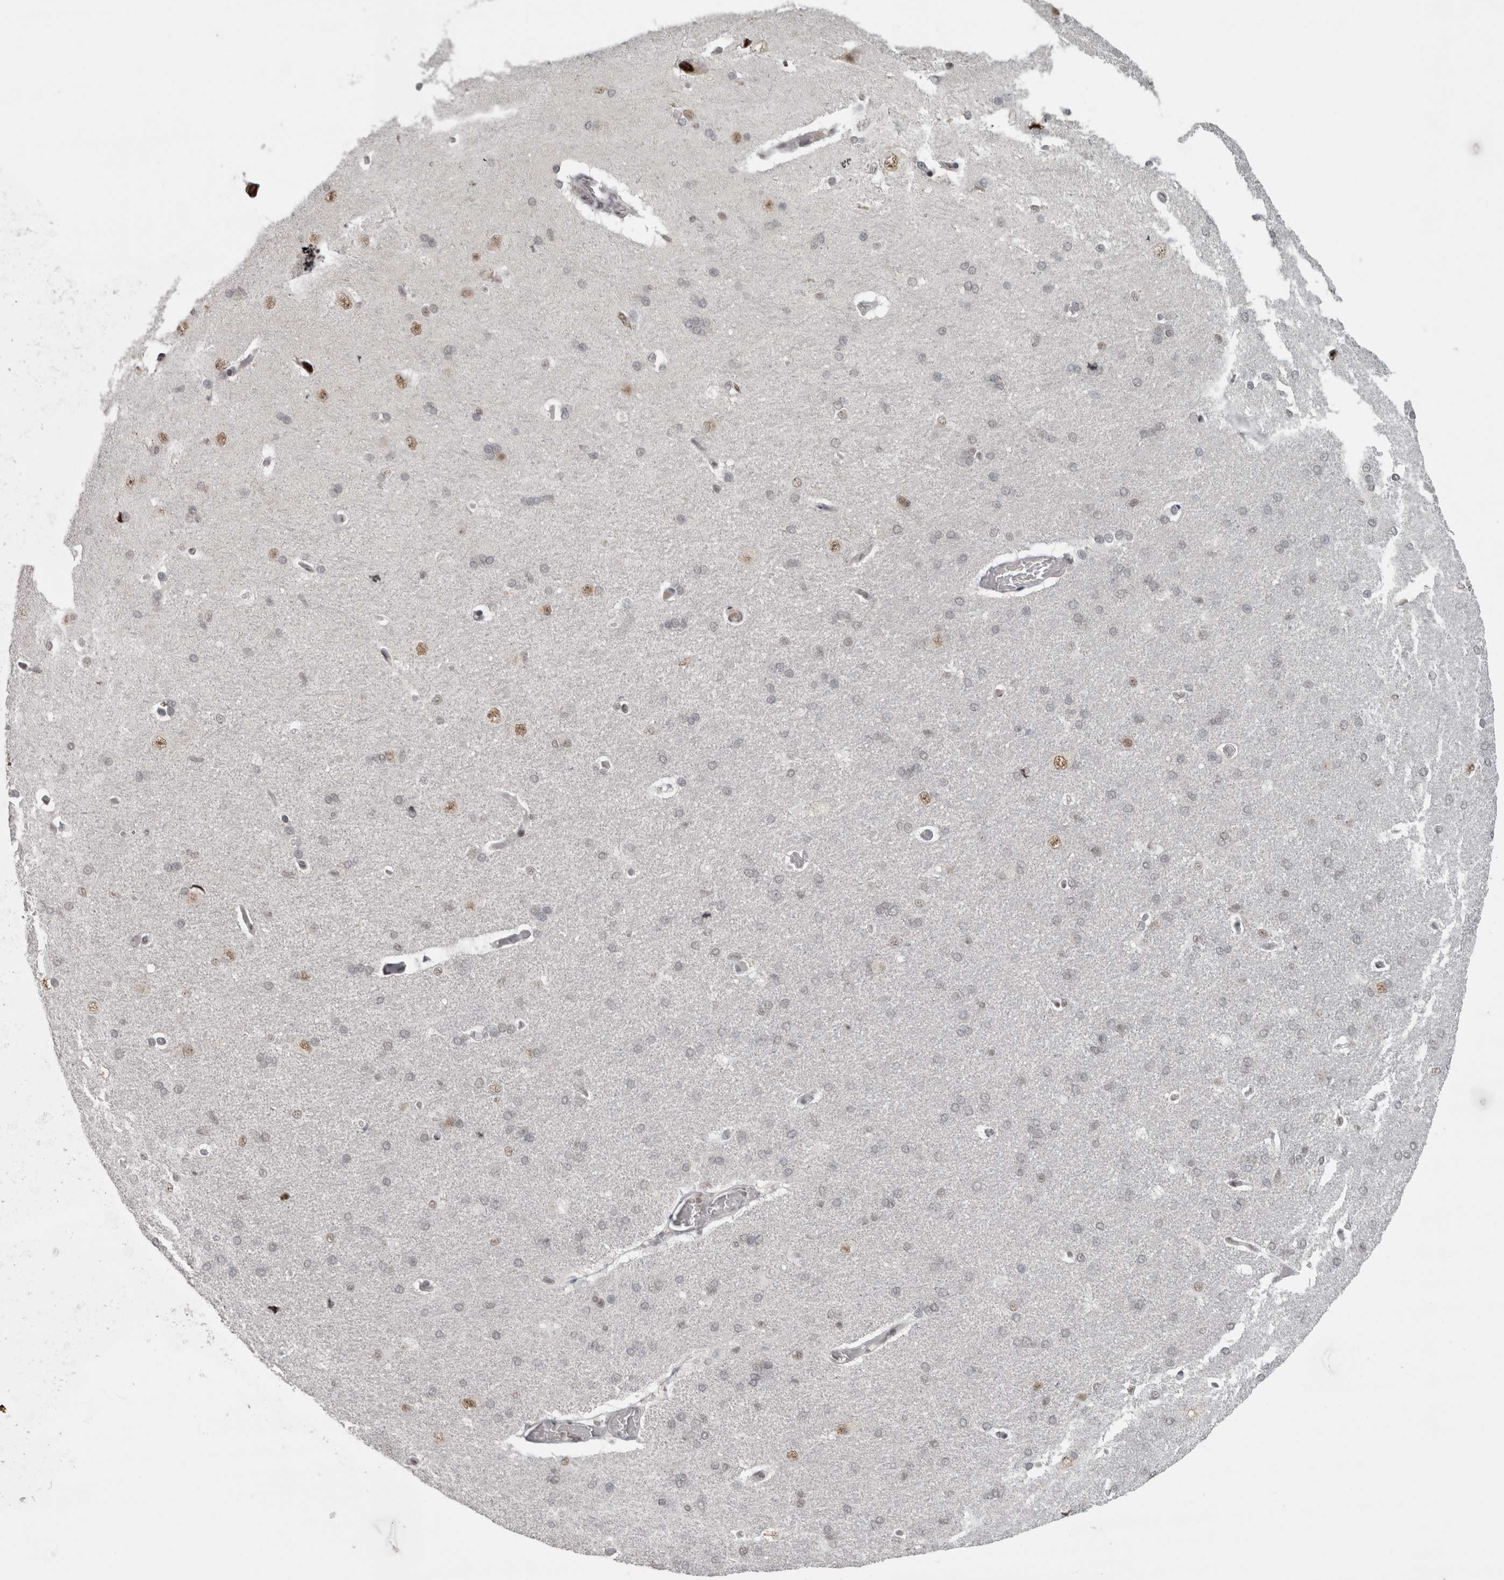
{"staining": {"intensity": "weak", "quantity": ">75%", "location": "nuclear"}, "tissue": "cerebral cortex", "cell_type": "Endothelial cells", "image_type": "normal", "snomed": [{"axis": "morphology", "description": "Normal tissue, NOS"}, {"axis": "topography", "description": "Cerebral cortex"}], "caption": "Weak nuclear positivity for a protein is seen in about >75% of endothelial cells of benign cerebral cortex using immunohistochemistry.", "gene": "MICU3", "patient": {"sex": "male", "age": 62}}